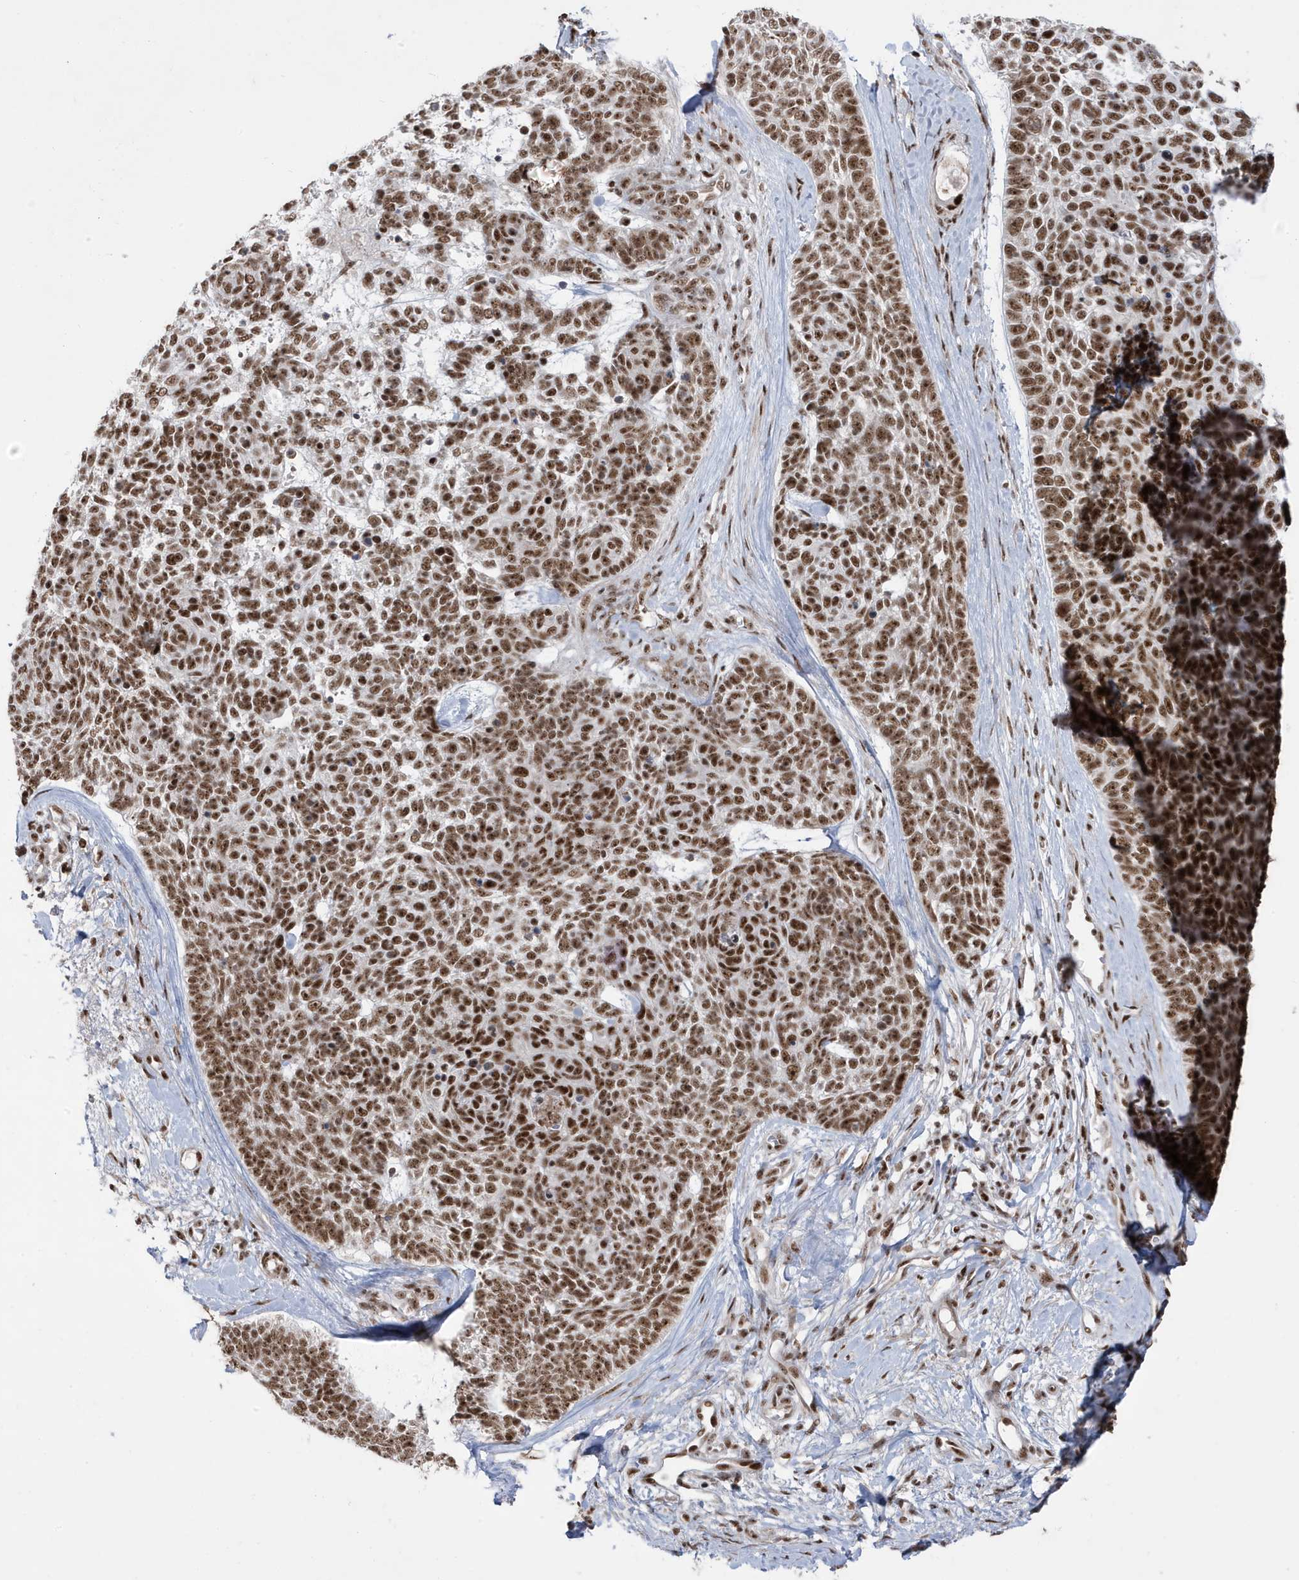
{"staining": {"intensity": "strong", "quantity": ">75%", "location": "nuclear"}, "tissue": "skin cancer", "cell_type": "Tumor cells", "image_type": "cancer", "snomed": [{"axis": "morphology", "description": "Basal cell carcinoma"}, {"axis": "topography", "description": "Skin"}], "caption": "This histopathology image demonstrates IHC staining of human skin cancer, with high strong nuclear expression in approximately >75% of tumor cells.", "gene": "MTREX", "patient": {"sex": "female", "age": 81}}